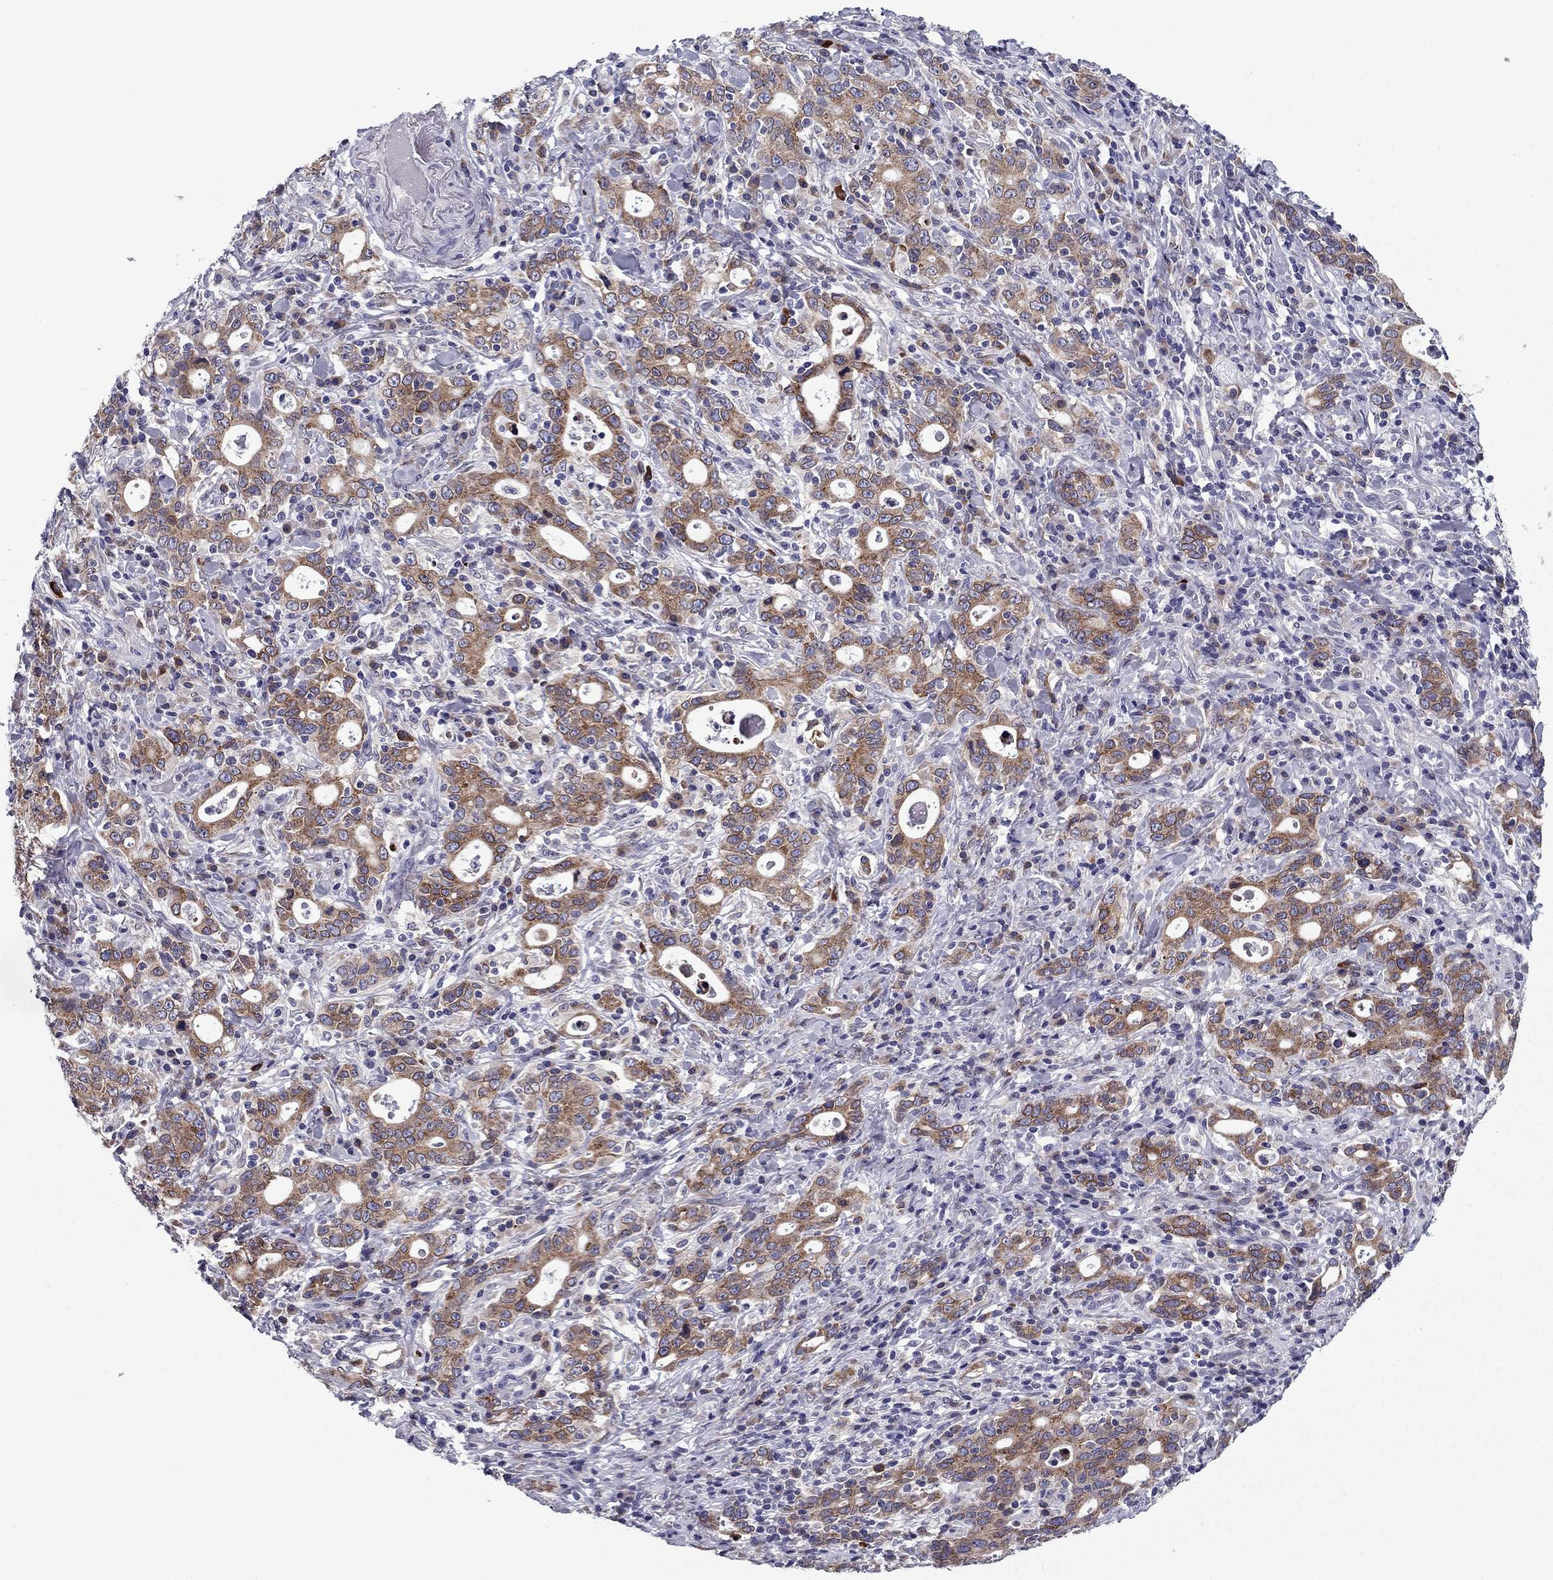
{"staining": {"intensity": "moderate", "quantity": ">75%", "location": "cytoplasmic/membranous"}, "tissue": "stomach cancer", "cell_type": "Tumor cells", "image_type": "cancer", "snomed": [{"axis": "morphology", "description": "Adenocarcinoma, NOS"}, {"axis": "topography", "description": "Stomach"}], "caption": "Immunohistochemical staining of human stomach cancer (adenocarcinoma) demonstrates medium levels of moderate cytoplasmic/membranous protein expression in about >75% of tumor cells.", "gene": "TMED3", "patient": {"sex": "male", "age": 79}}